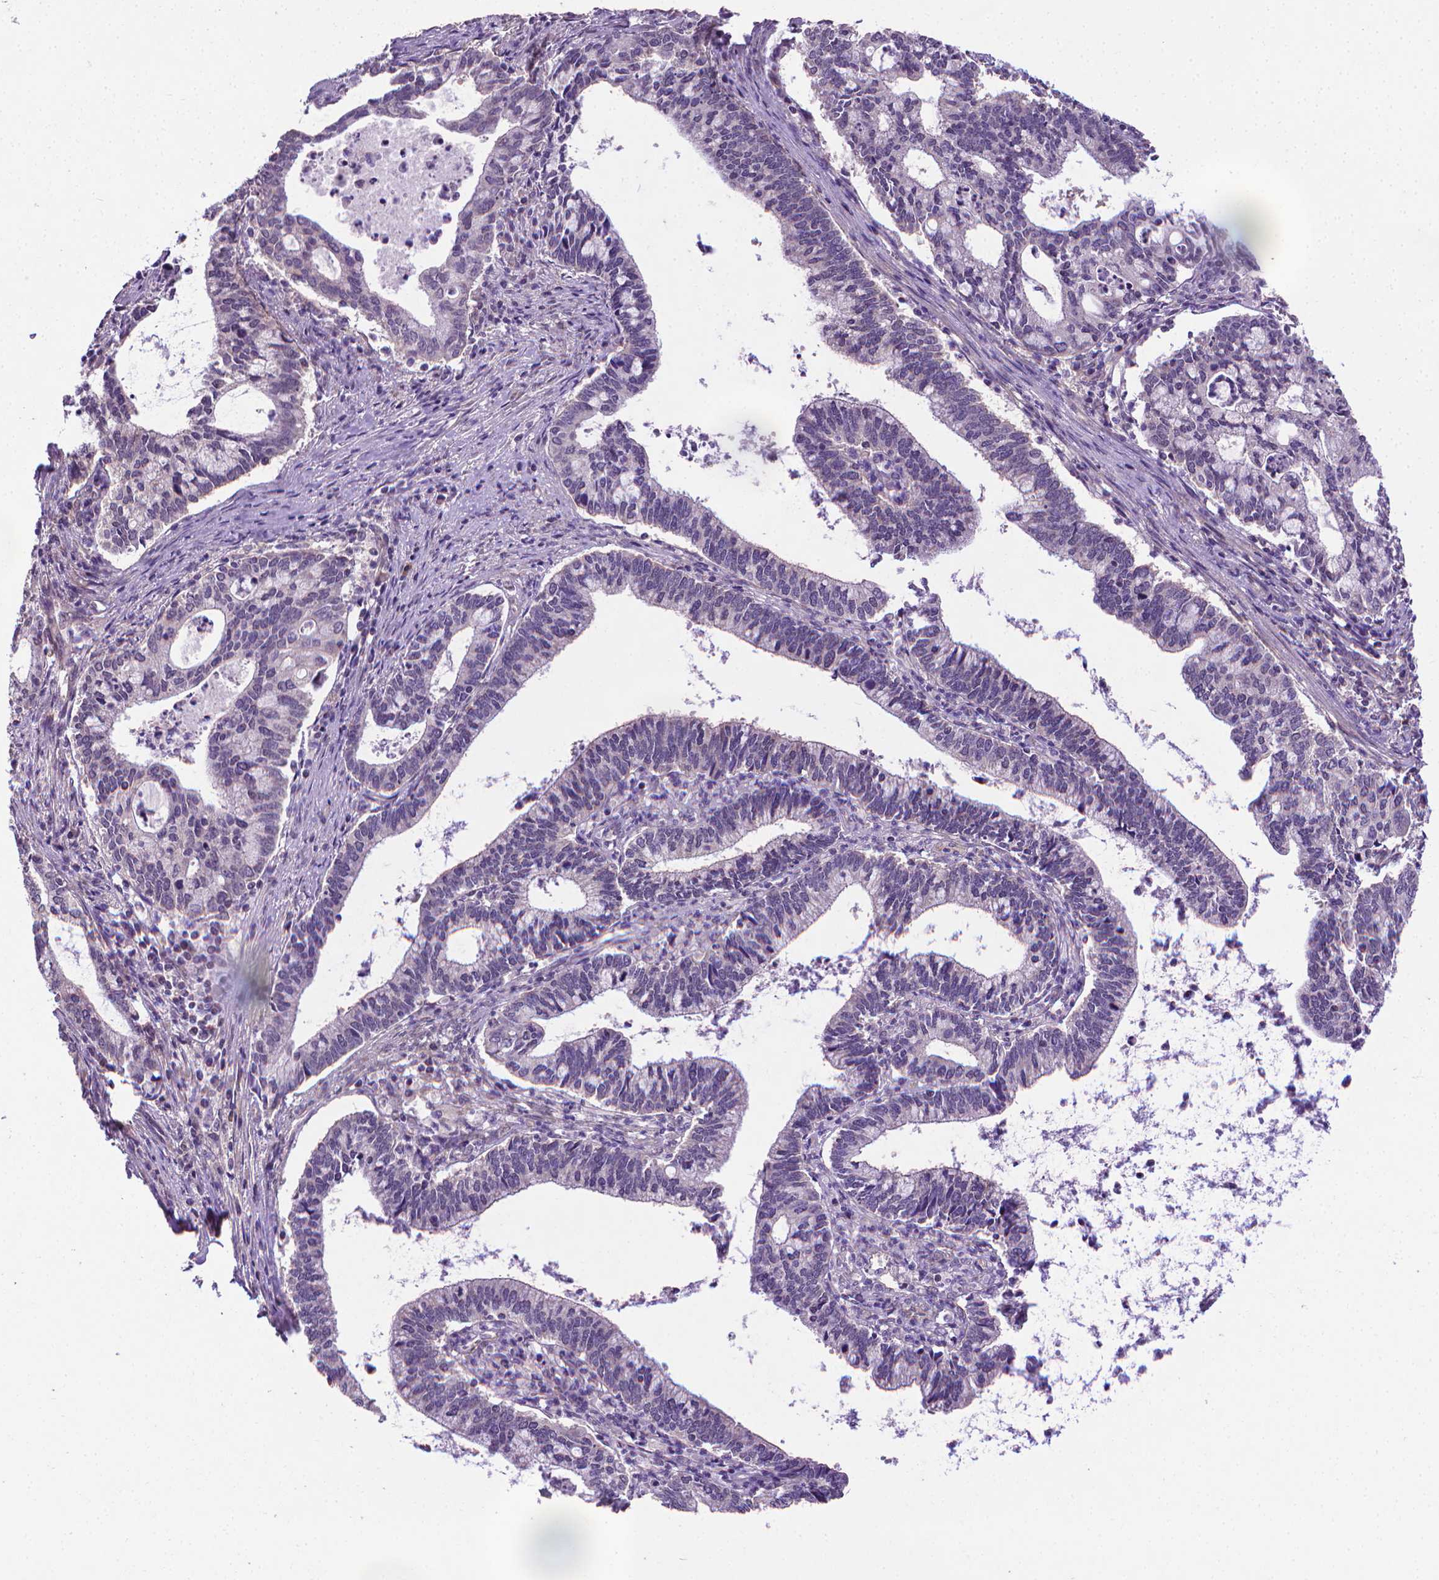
{"staining": {"intensity": "negative", "quantity": "none", "location": "none"}, "tissue": "cervical cancer", "cell_type": "Tumor cells", "image_type": "cancer", "snomed": [{"axis": "morphology", "description": "Adenocarcinoma, NOS"}, {"axis": "topography", "description": "Cervix"}], "caption": "High power microscopy histopathology image of an immunohistochemistry photomicrograph of cervical cancer (adenocarcinoma), revealing no significant staining in tumor cells.", "gene": "GPR63", "patient": {"sex": "female", "age": 42}}